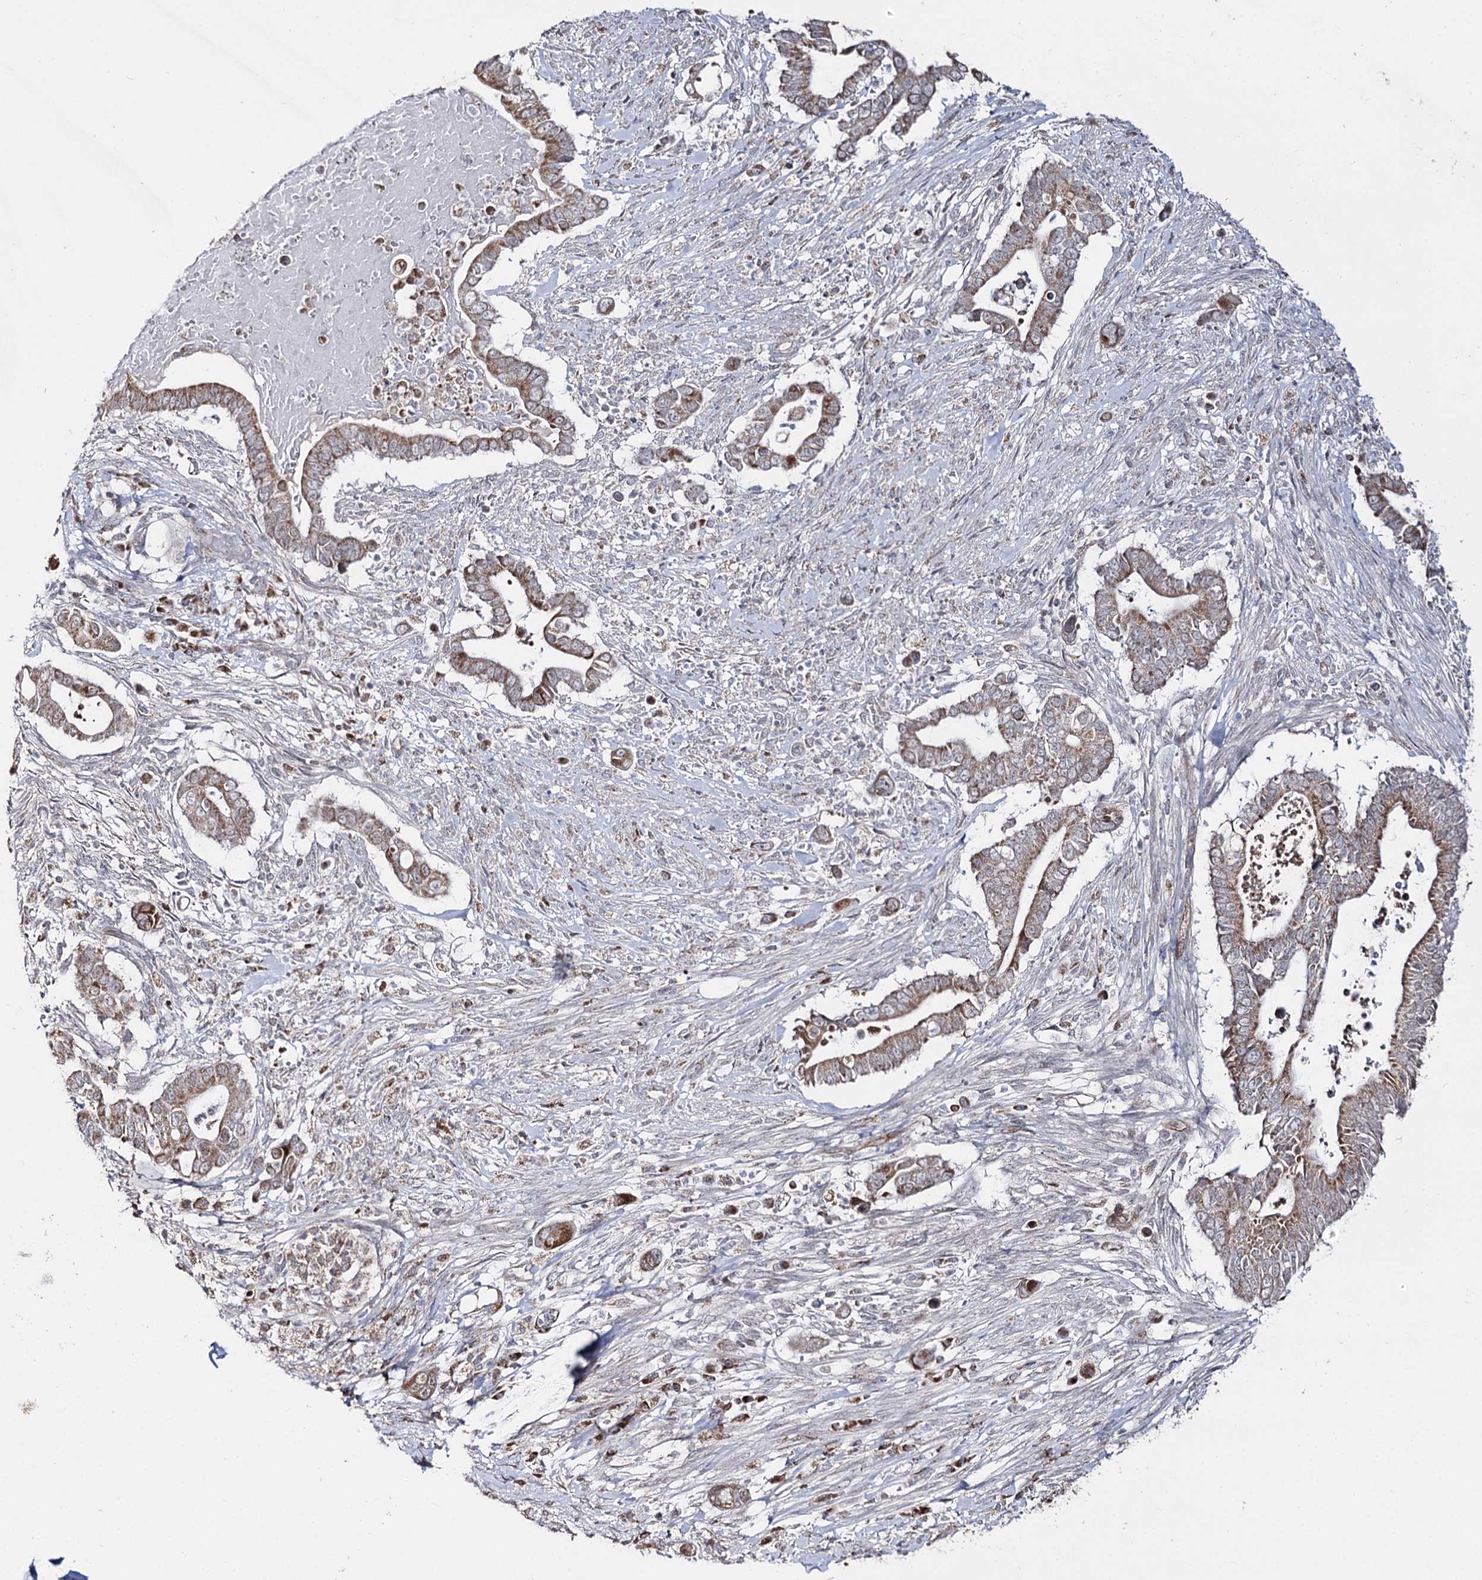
{"staining": {"intensity": "moderate", "quantity": ">75%", "location": "cytoplasmic/membranous"}, "tissue": "pancreatic cancer", "cell_type": "Tumor cells", "image_type": "cancer", "snomed": [{"axis": "morphology", "description": "Adenocarcinoma, NOS"}, {"axis": "topography", "description": "Pancreas"}], "caption": "Immunohistochemical staining of adenocarcinoma (pancreatic) demonstrates medium levels of moderate cytoplasmic/membranous expression in about >75% of tumor cells.", "gene": "CBR4", "patient": {"sex": "male", "age": 68}}